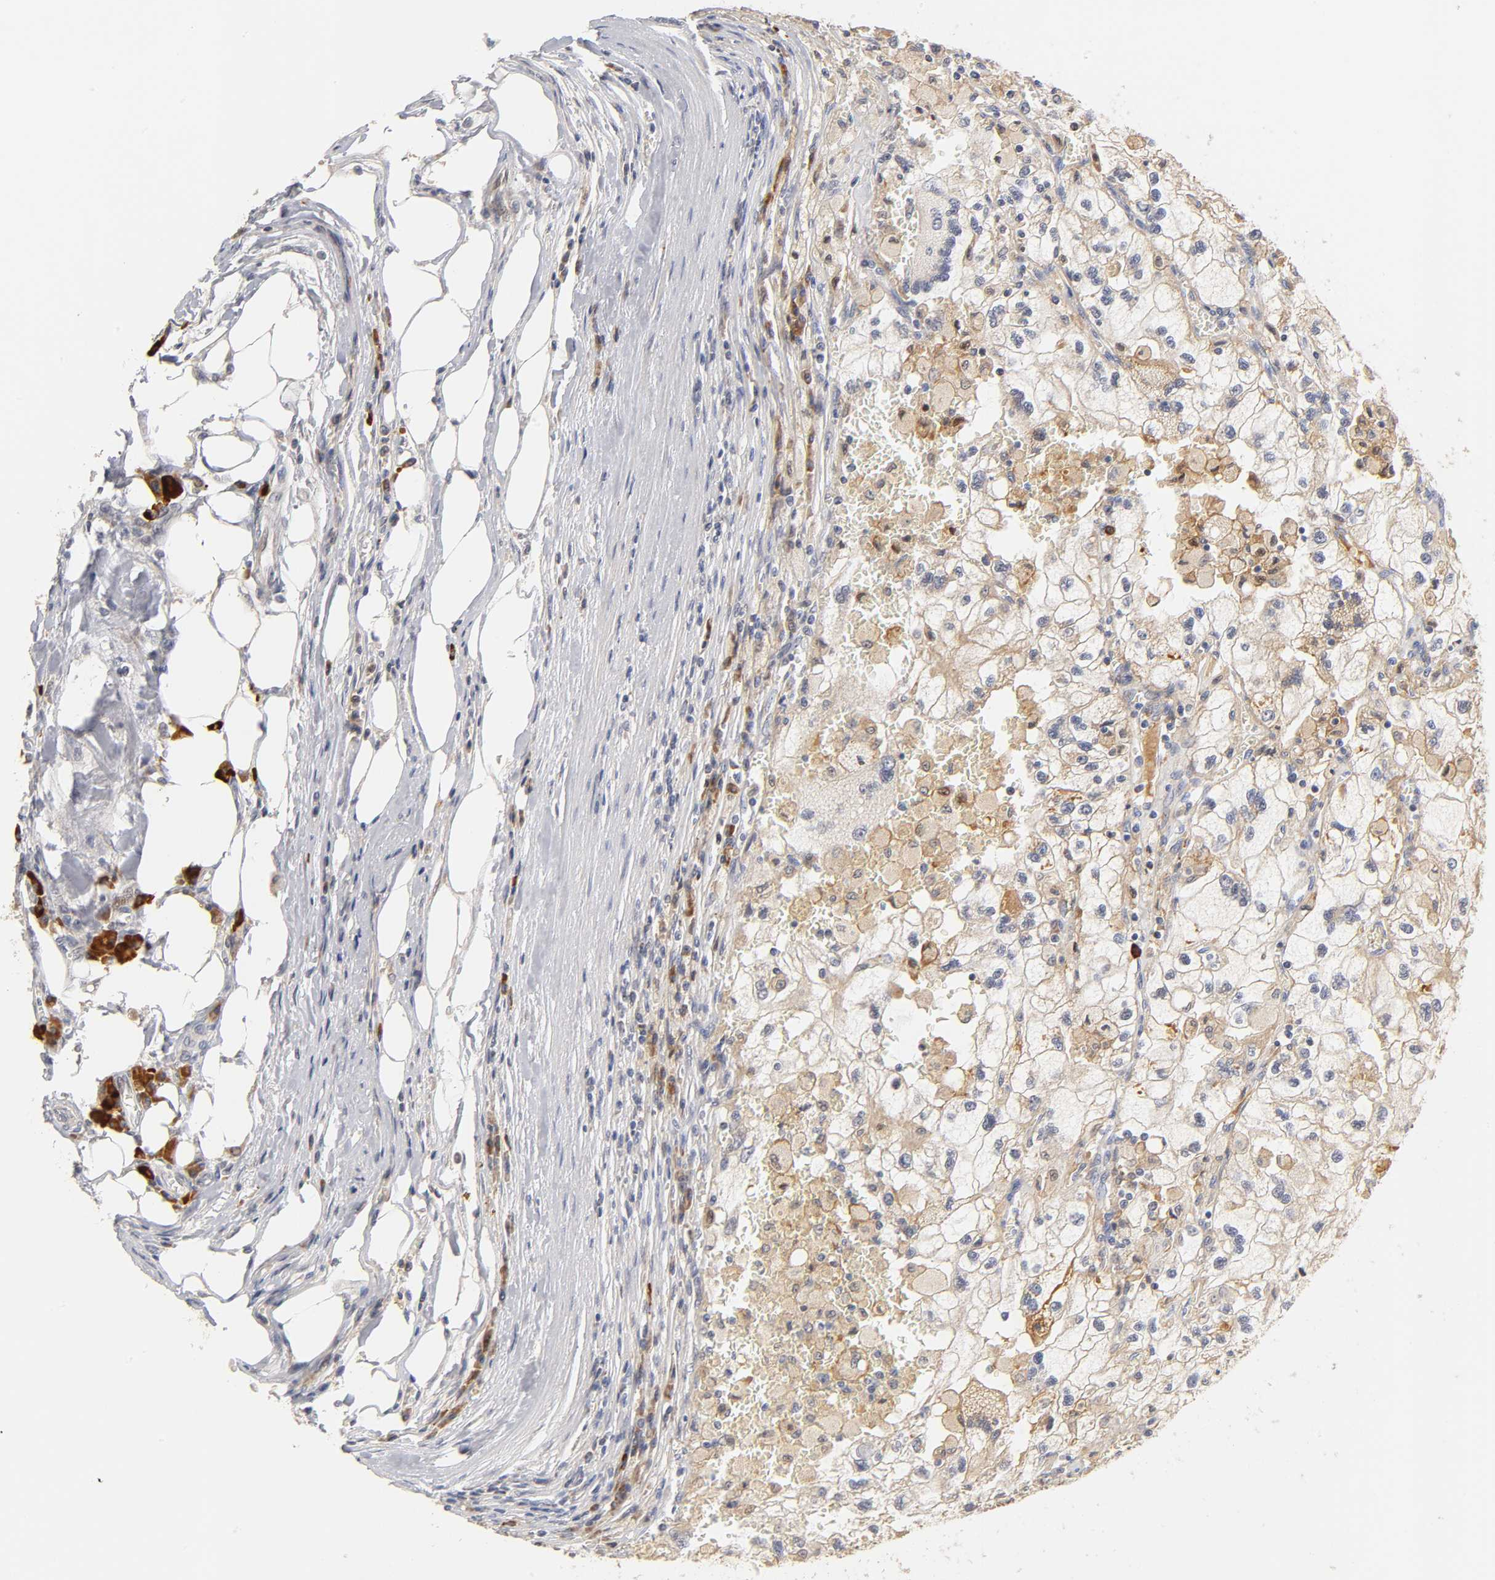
{"staining": {"intensity": "moderate", "quantity": ">75%", "location": "cytoplasmic/membranous"}, "tissue": "renal cancer", "cell_type": "Tumor cells", "image_type": "cancer", "snomed": [{"axis": "morphology", "description": "Normal tissue, NOS"}, {"axis": "morphology", "description": "Adenocarcinoma, NOS"}, {"axis": "topography", "description": "Kidney"}], "caption": "An image of renal cancer stained for a protein exhibits moderate cytoplasmic/membranous brown staining in tumor cells. Nuclei are stained in blue.", "gene": "GSTZ1", "patient": {"sex": "male", "age": 71}}